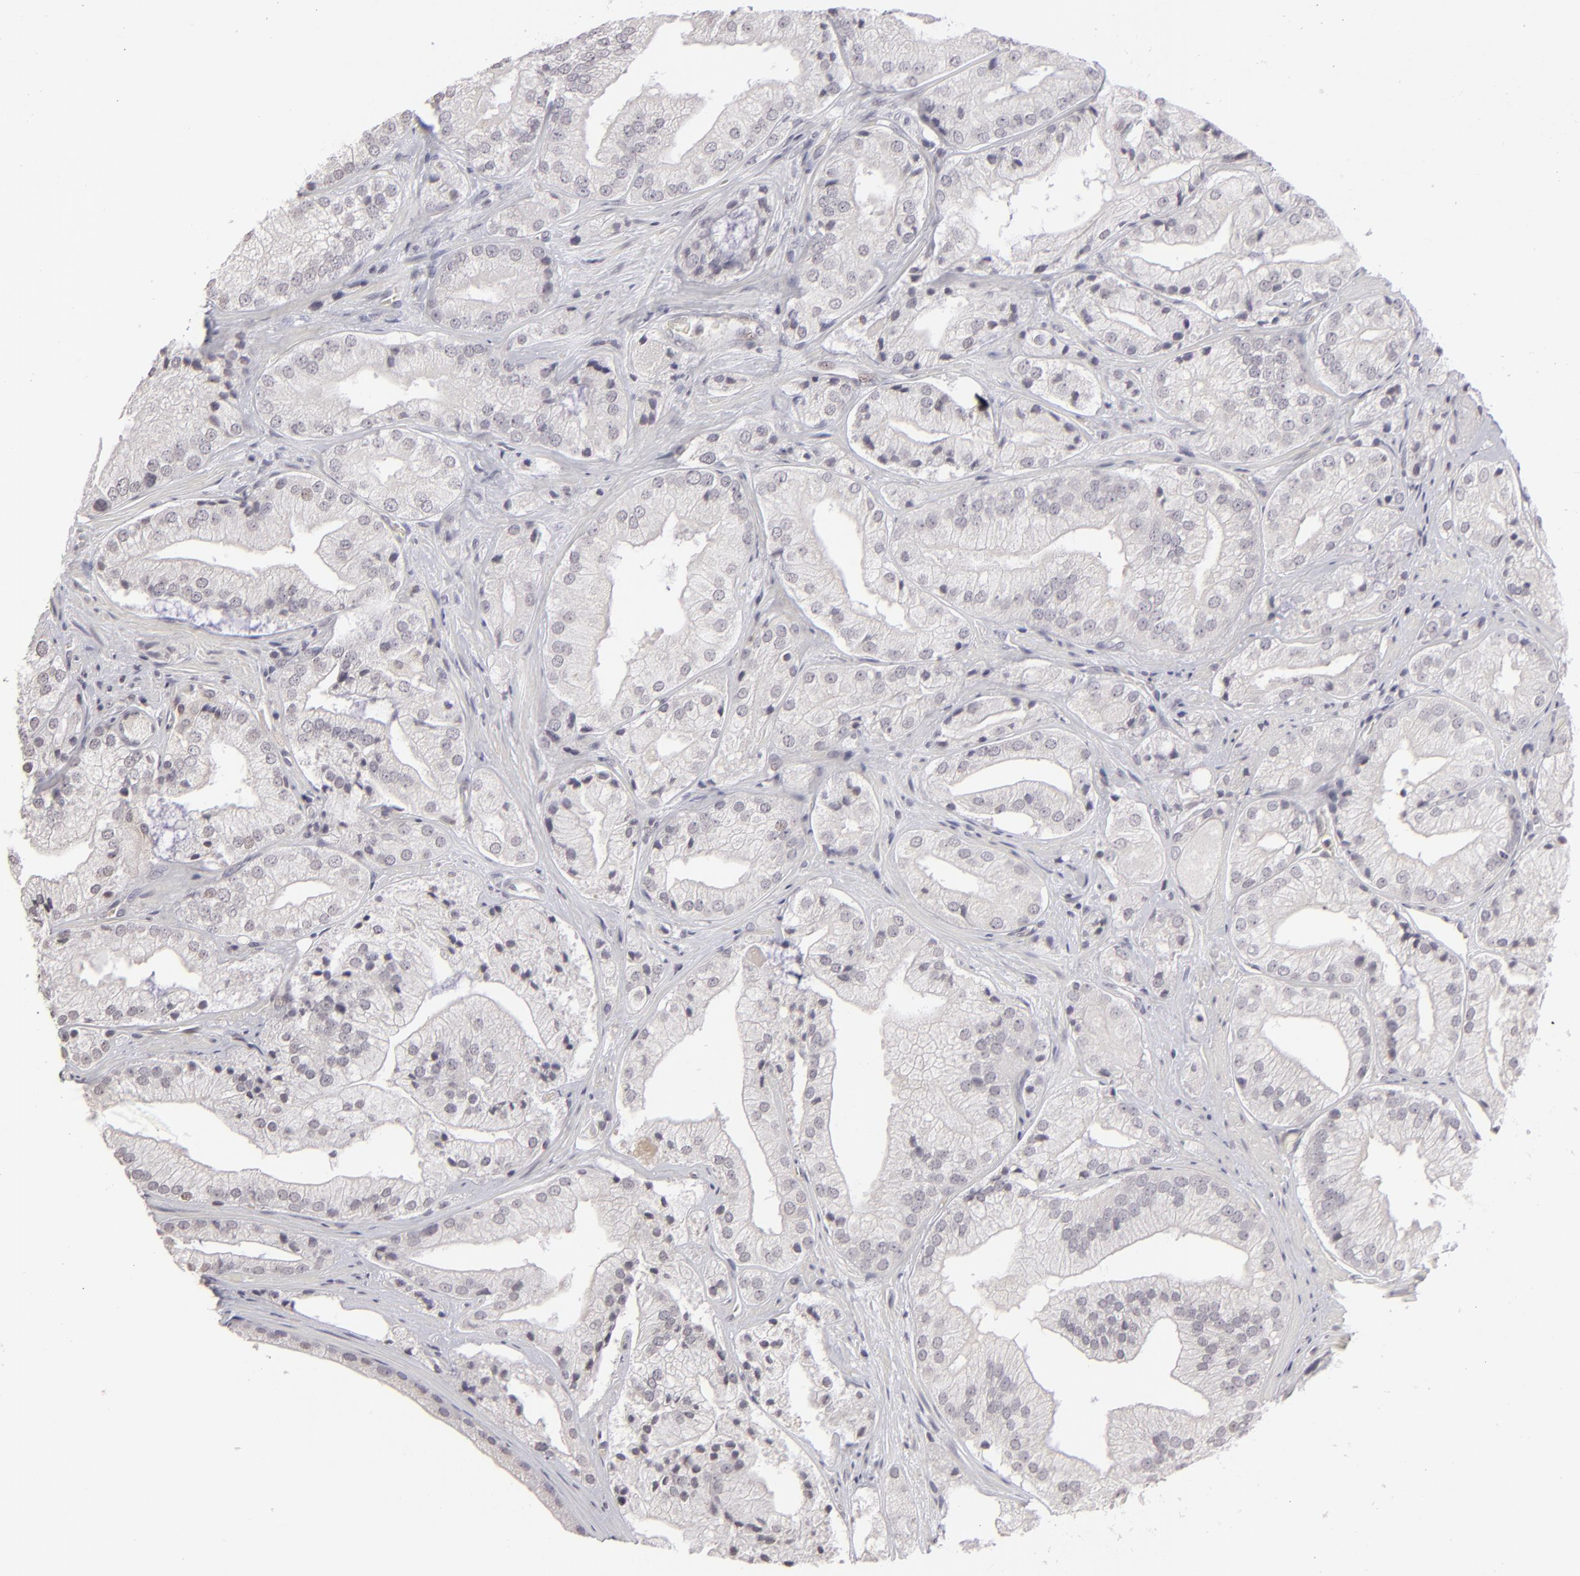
{"staining": {"intensity": "negative", "quantity": "none", "location": "none"}, "tissue": "prostate cancer", "cell_type": "Tumor cells", "image_type": "cancer", "snomed": [{"axis": "morphology", "description": "Adenocarcinoma, Low grade"}, {"axis": "topography", "description": "Prostate"}], "caption": "Photomicrograph shows no significant protein positivity in tumor cells of prostate cancer (low-grade adenocarcinoma). (Brightfield microscopy of DAB immunohistochemistry (IHC) at high magnification).", "gene": "CLDN2", "patient": {"sex": "male", "age": 60}}